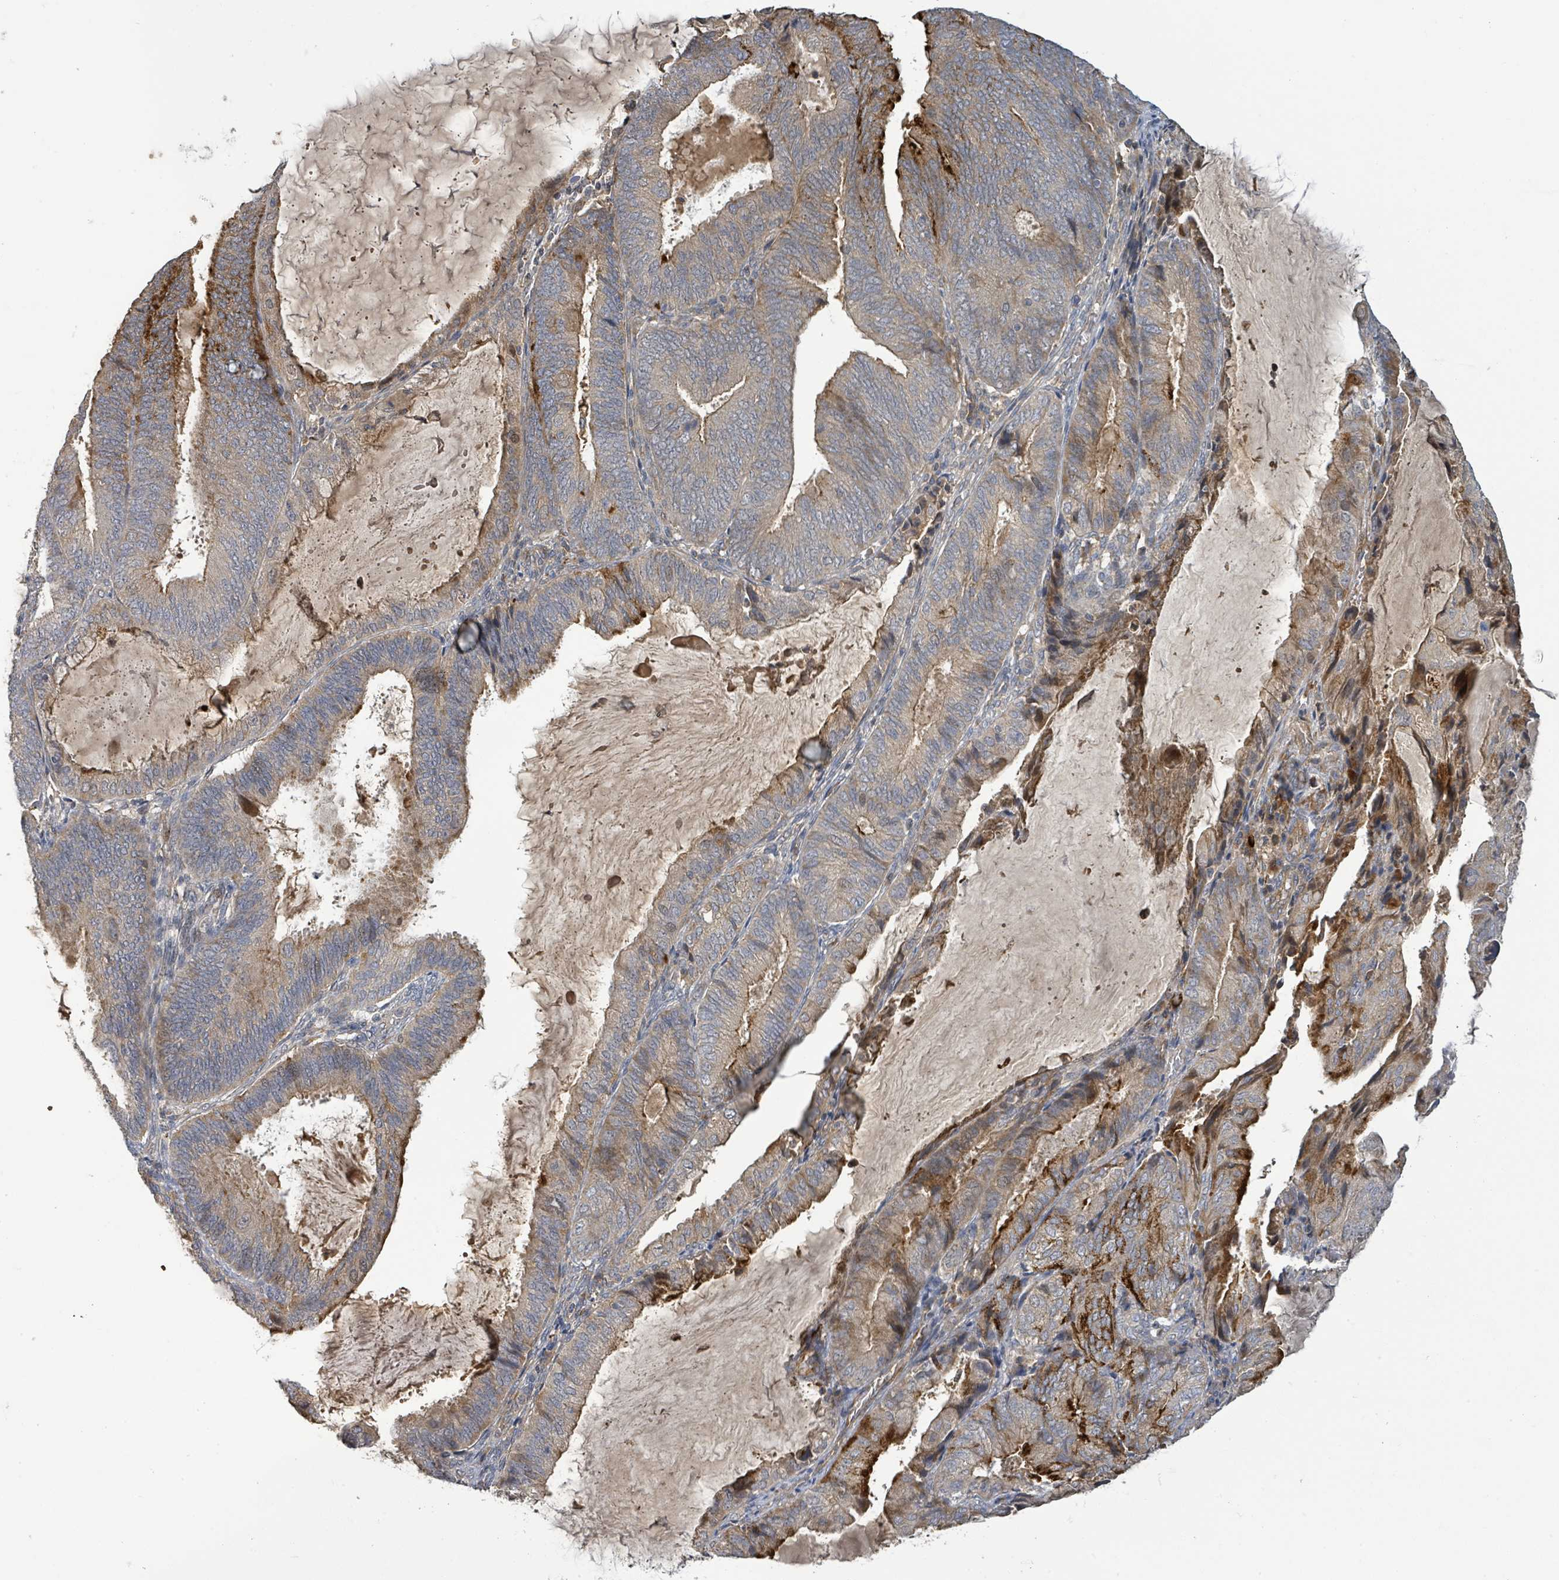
{"staining": {"intensity": "weak", "quantity": ">75%", "location": "cytoplasmic/membranous"}, "tissue": "endometrial cancer", "cell_type": "Tumor cells", "image_type": "cancer", "snomed": [{"axis": "morphology", "description": "Adenocarcinoma, NOS"}, {"axis": "topography", "description": "Endometrium"}], "caption": "Immunohistochemical staining of human adenocarcinoma (endometrial) demonstrates low levels of weak cytoplasmic/membranous protein positivity in about >75% of tumor cells.", "gene": "STARD4", "patient": {"sex": "female", "age": 81}}